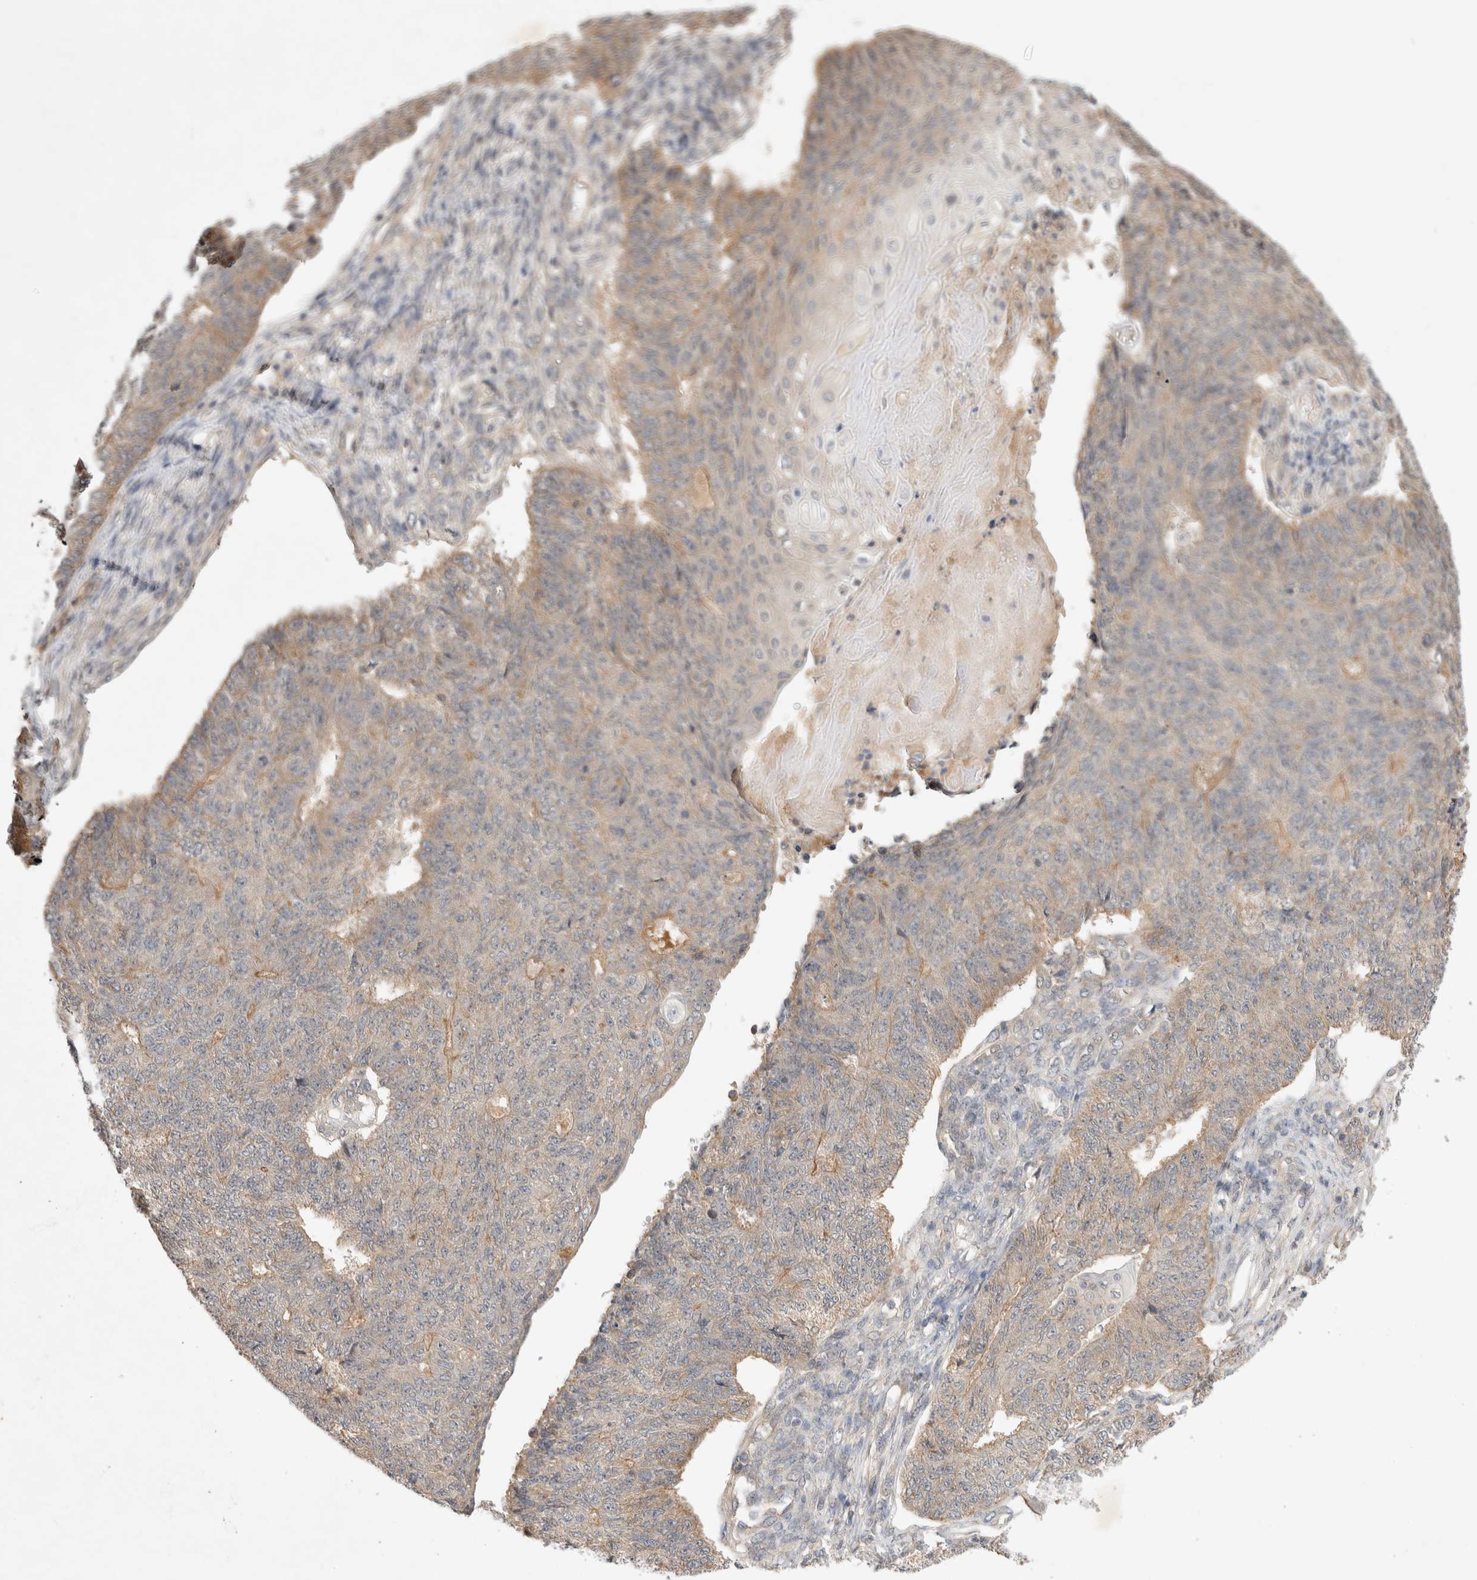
{"staining": {"intensity": "moderate", "quantity": "<25%", "location": "cytoplasmic/membranous"}, "tissue": "endometrial cancer", "cell_type": "Tumor cells", "image_type": "cancer", "snomed": [{"axis": "morphology", "description": "Adenocarcinoma, NOS"}, {"axis": "topography", "description": "Endometrium"}], "caption": "The immunohistochemical stain shows moderate cytoplasmic/membranous expression in tumor cells of endometrial cancer tissue.", "gene": "YES1", "patient": {"sex": "female", "age": 32}}